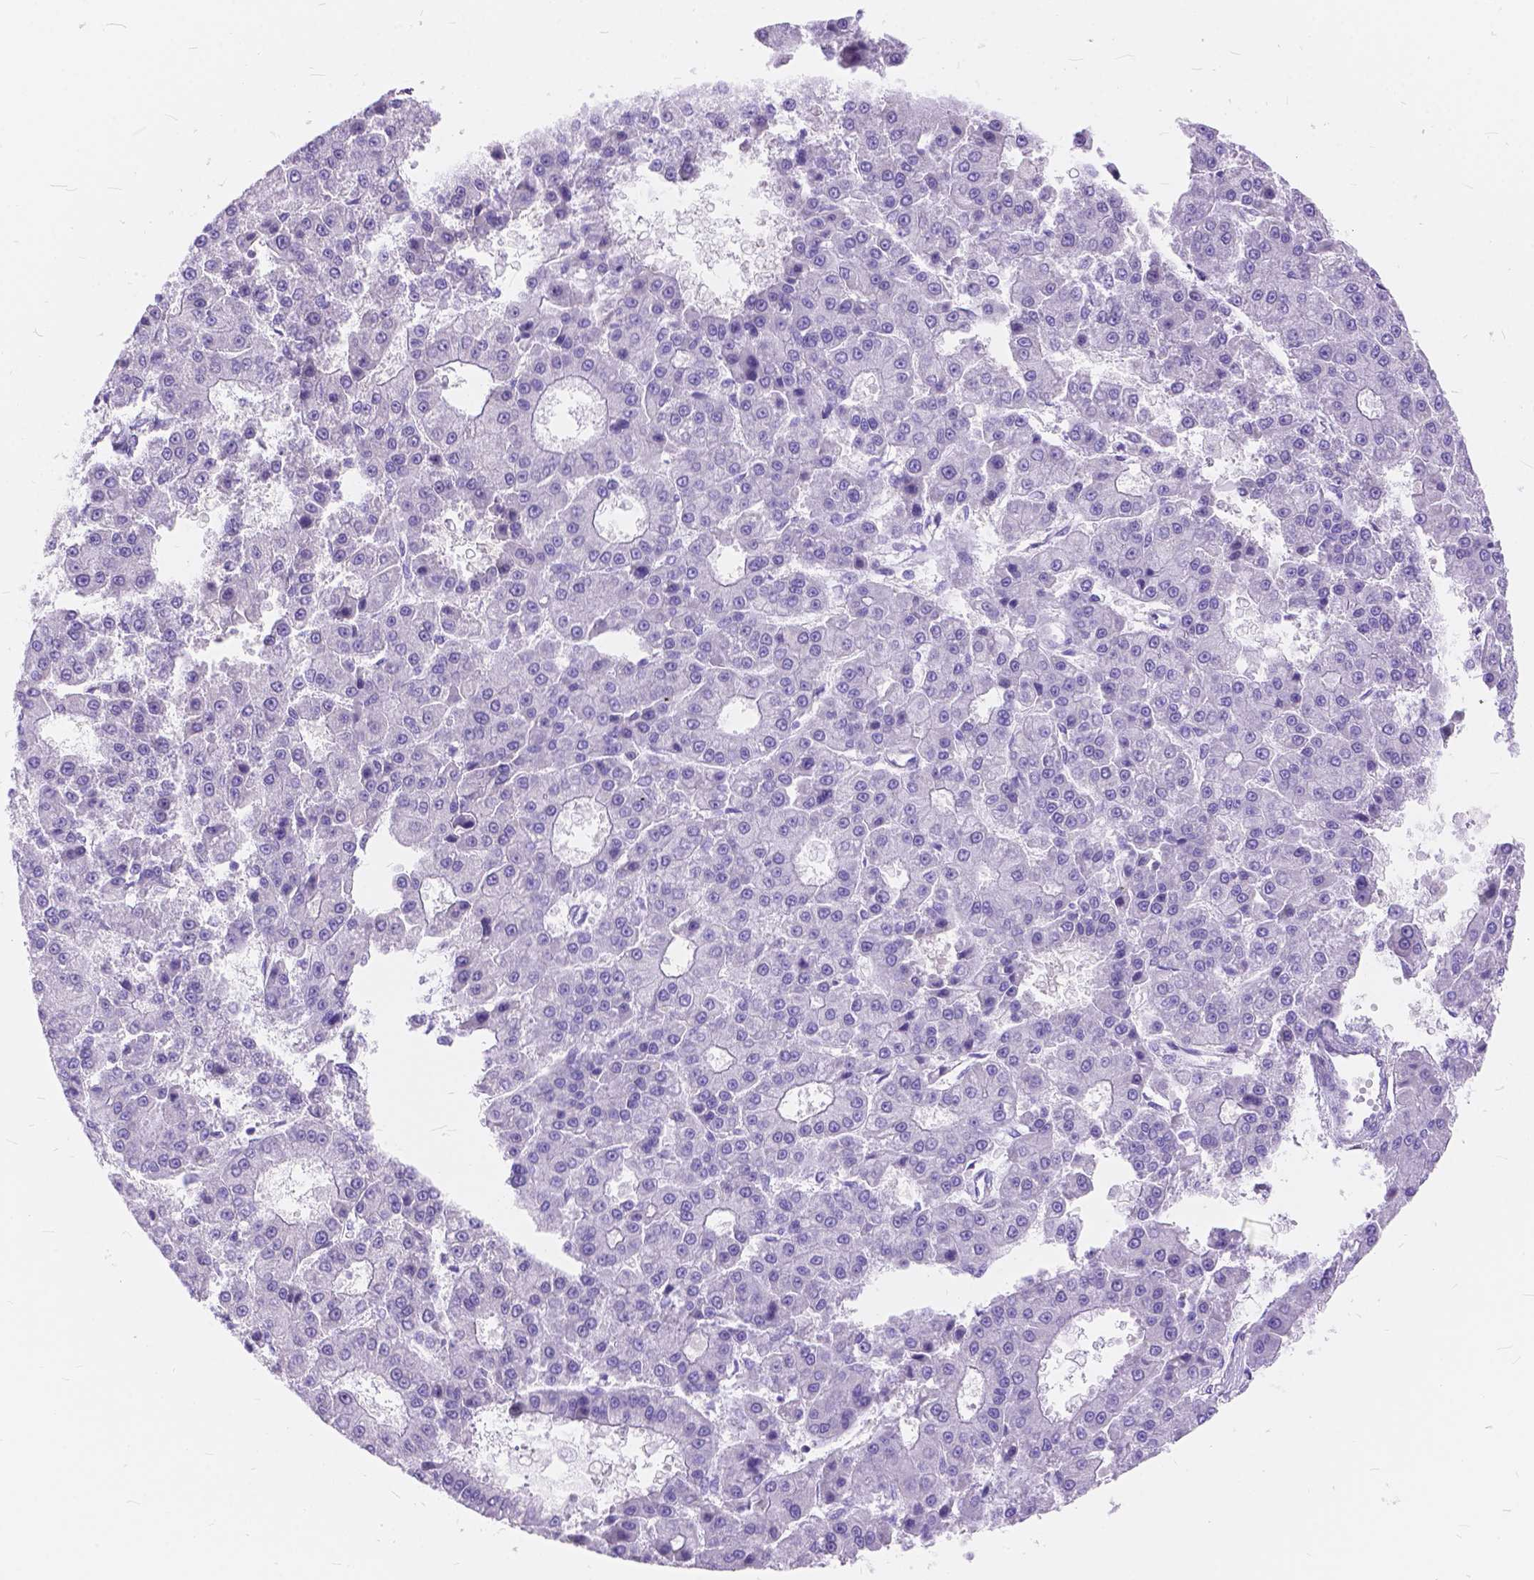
{"staining": {"intensity": "negative", "quantity": "none", "location": "none"}, "tissue": "liver cancer", "cell_type": "Tumor cells", "image_type": "cancer", "snomed": [{"axis": "morphology", "description": "Carcinoma, Hepatocellular, NOS"}, {"axis": "topography", "description": "Liver"}], "caption": "Immunohistochemistry photomicrograph of hepatocellular carcinoma (liver) stained for a protein (brown), which reveals no positivity in tumor cells. Nuclei are stained in blue.", "gene": "FOXL2", "patient": {"sex": "male", "age": 70}}